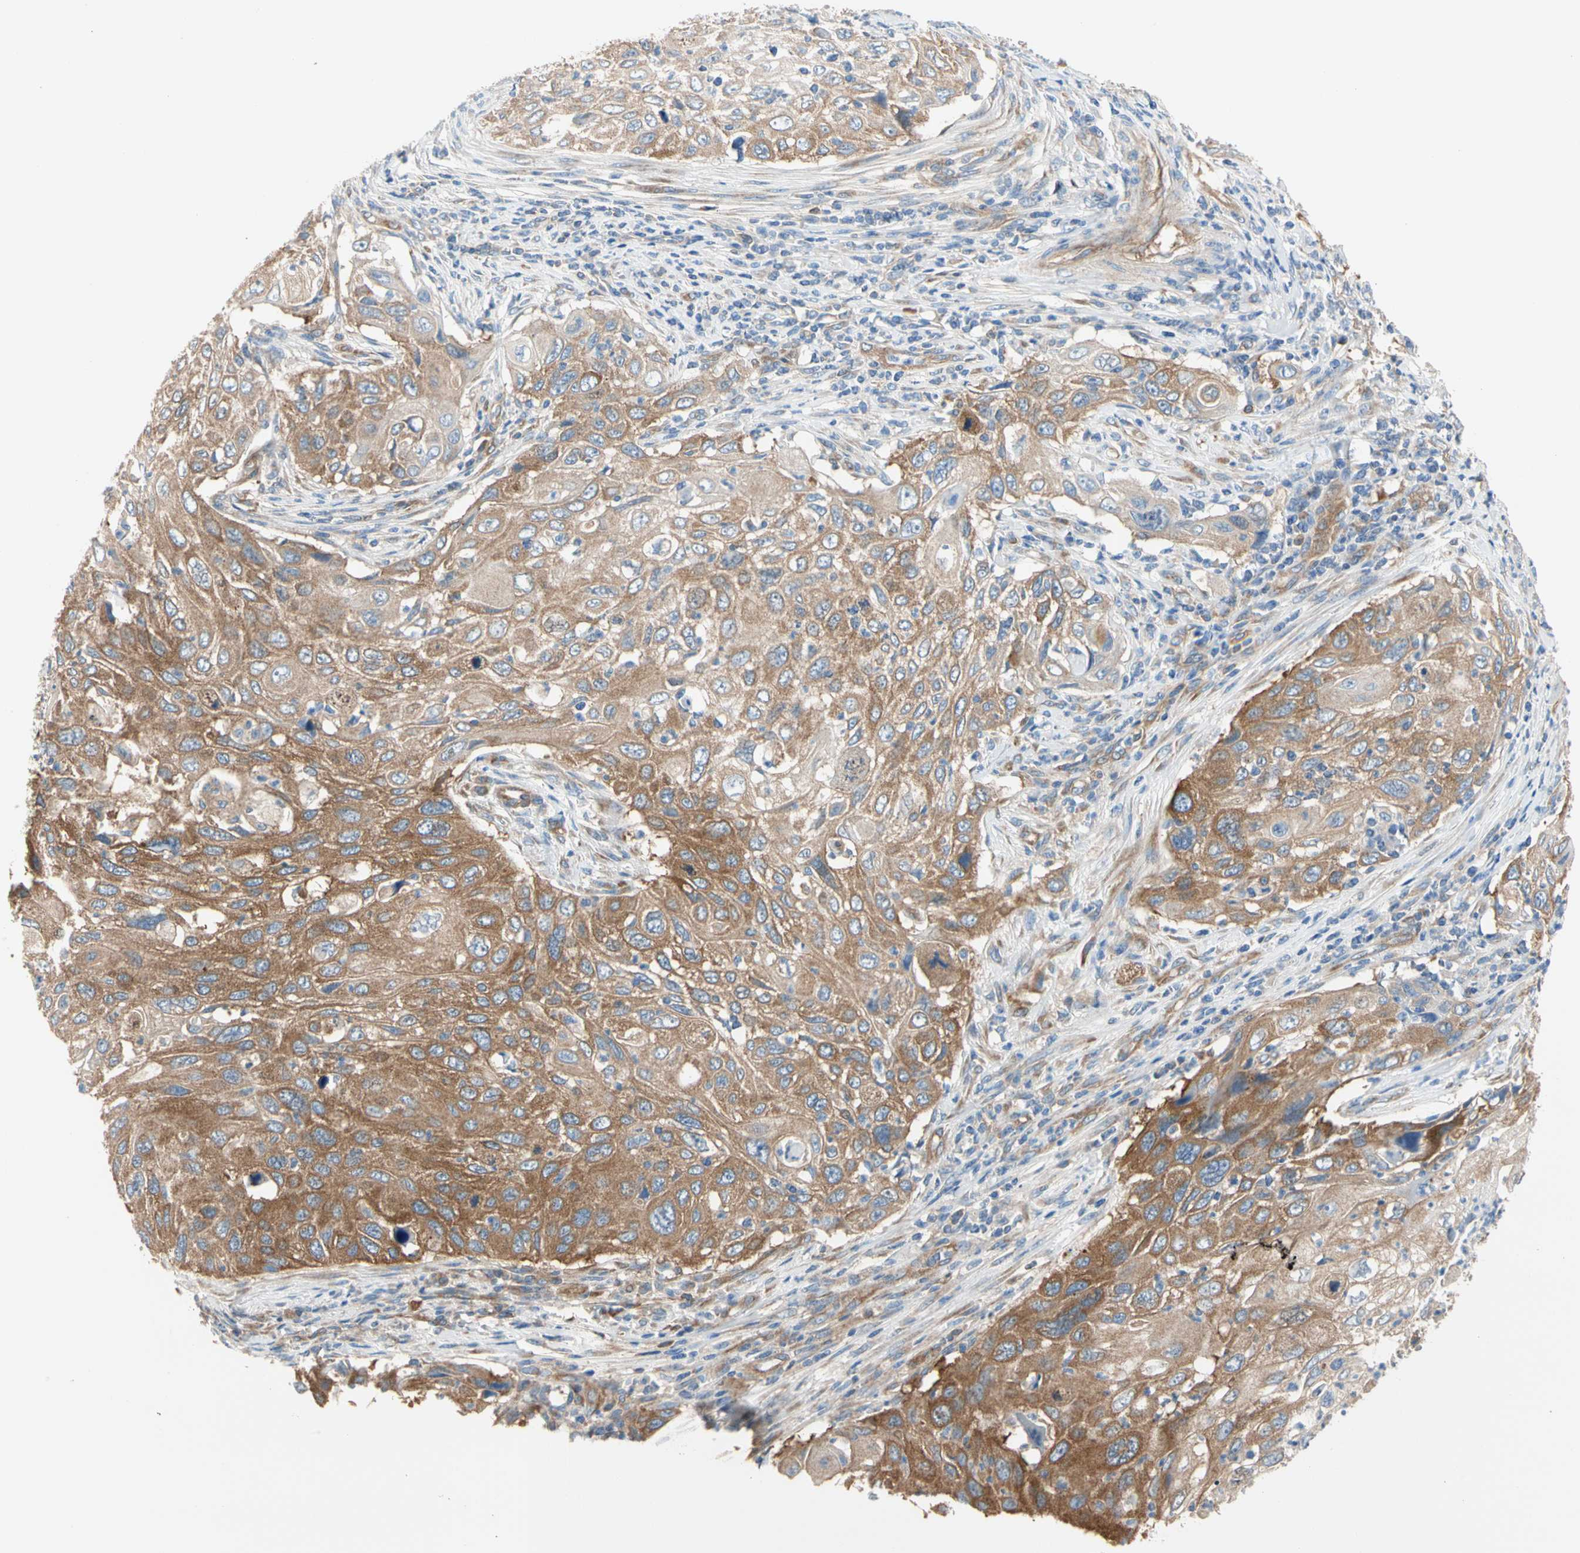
{"staining": {"intensity": "moderate", "quantity": ">75%", "location": "cytoplasmic/membranous"}, "tissue": "cervical cancer", "cell_type": "Tumor cells", "image_type": "cancer", "snomed": [{"axis": "morphology", "description": "Squamous cell carcinoma, NOS"}, {"axis": "topography", "description": "Cervix"}], "caption": "Protein analysis of cervical cancer (squamous cell carcinoma) tissue demonstrates moderate cytoplasmic/membranous positivity in about >75% of tumor cells.", "gene": "GPHN", "patient": {"sex": "female", "age": 70}}